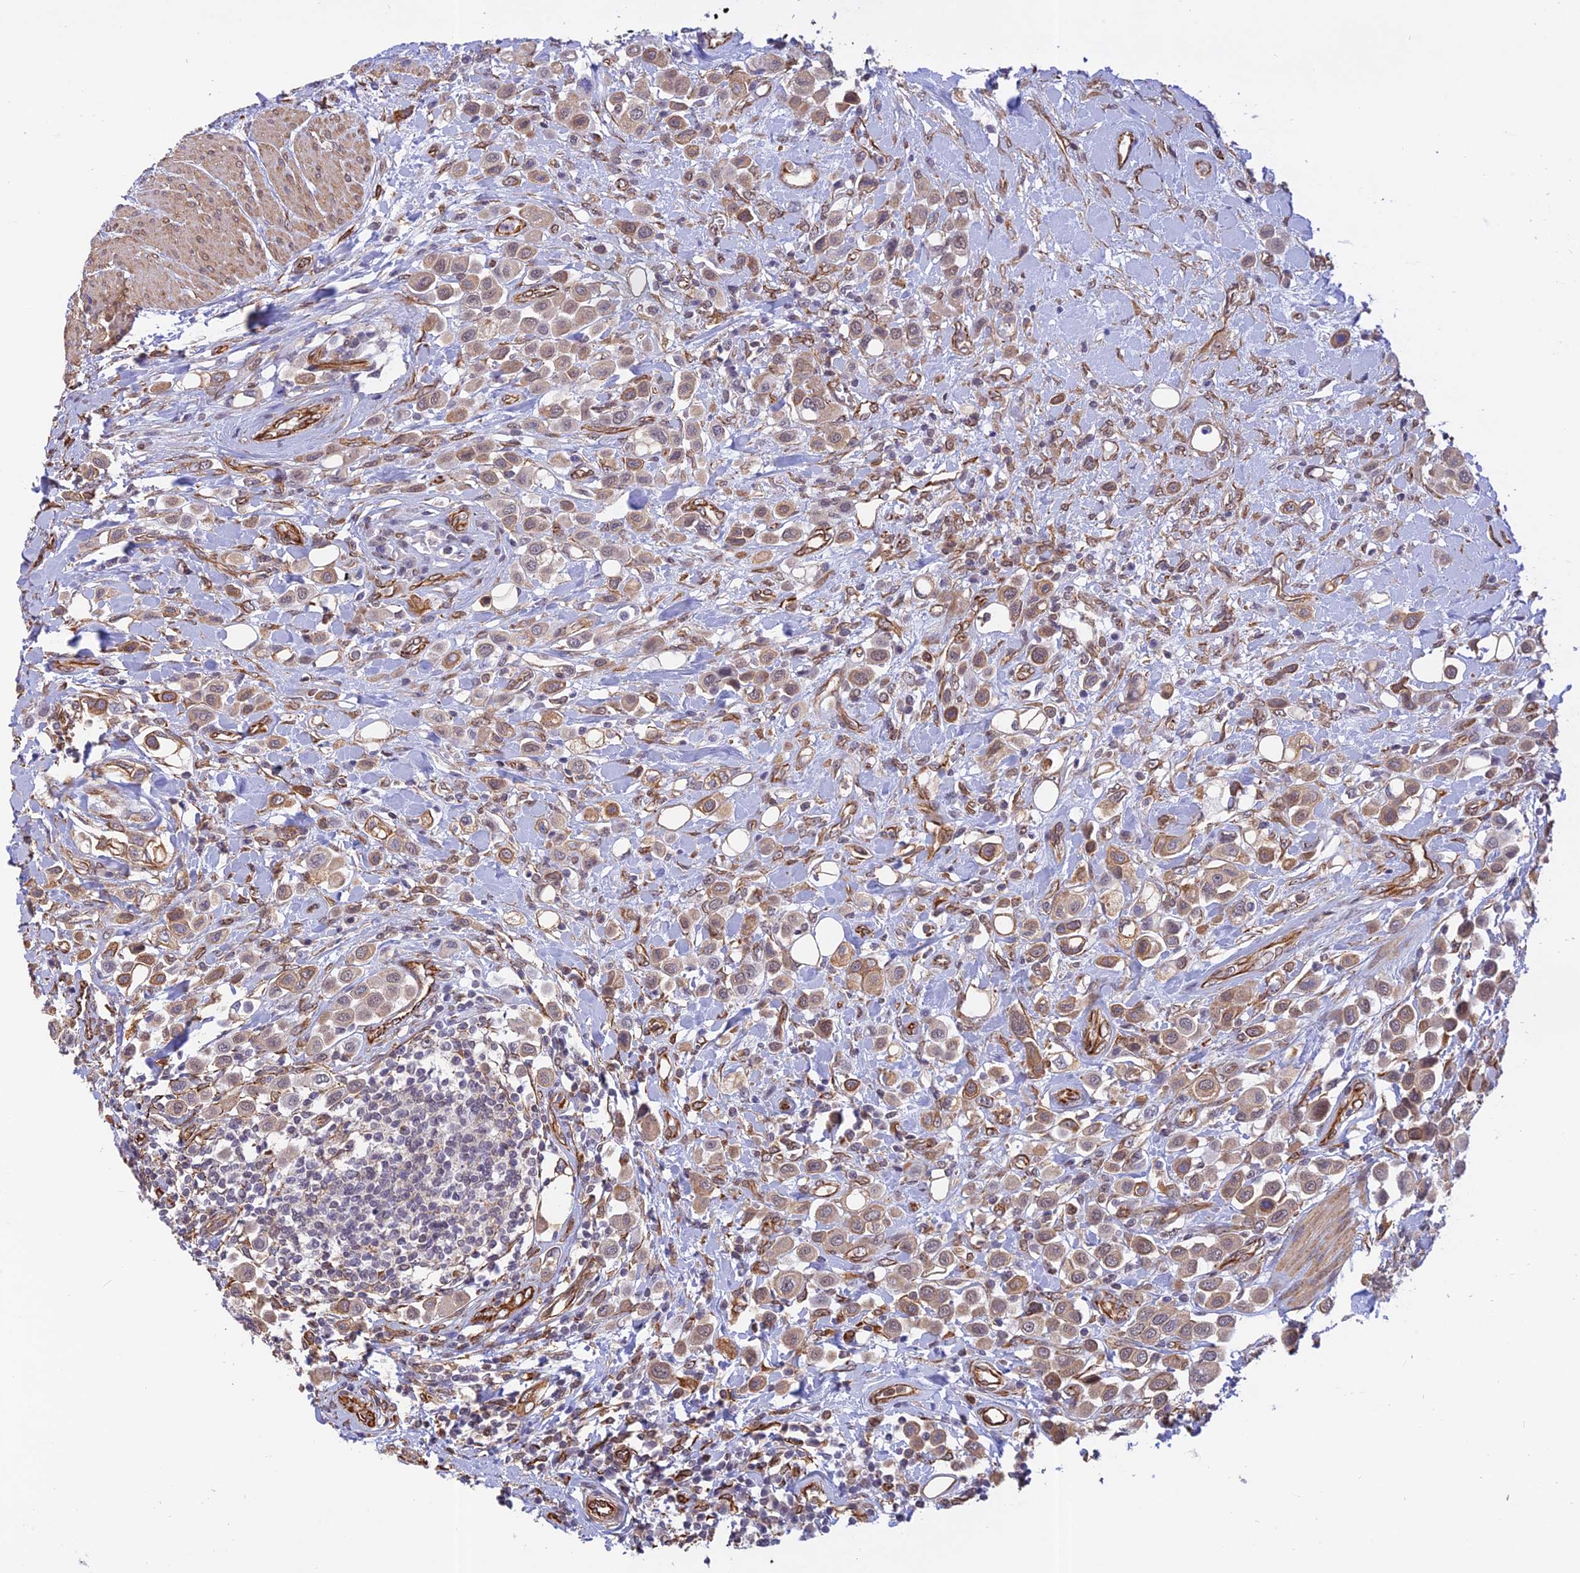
{"staining": {"intensity": "moderate", "quantity": "25%-75%", "location": "cytoplasmic/membranous"}, "tissue": "urothelial cancer", "cell_type": "Tumor cells", "image_type": "cancer", "snomed": [{"axis": "morphology", "description": "Urothelial carcinoma, High grade"}, {"axis": "topography", "description": "Urinary bladder"}], "caption": "About 25%-75% of tumor cells in urothelial cancer reveal moderate cytoplasmic/membranous protein positivity as visualized by brown immunohistochemical staining.", "gene": "PAGR1", "patient": {"sex": "male", "age": 50}}